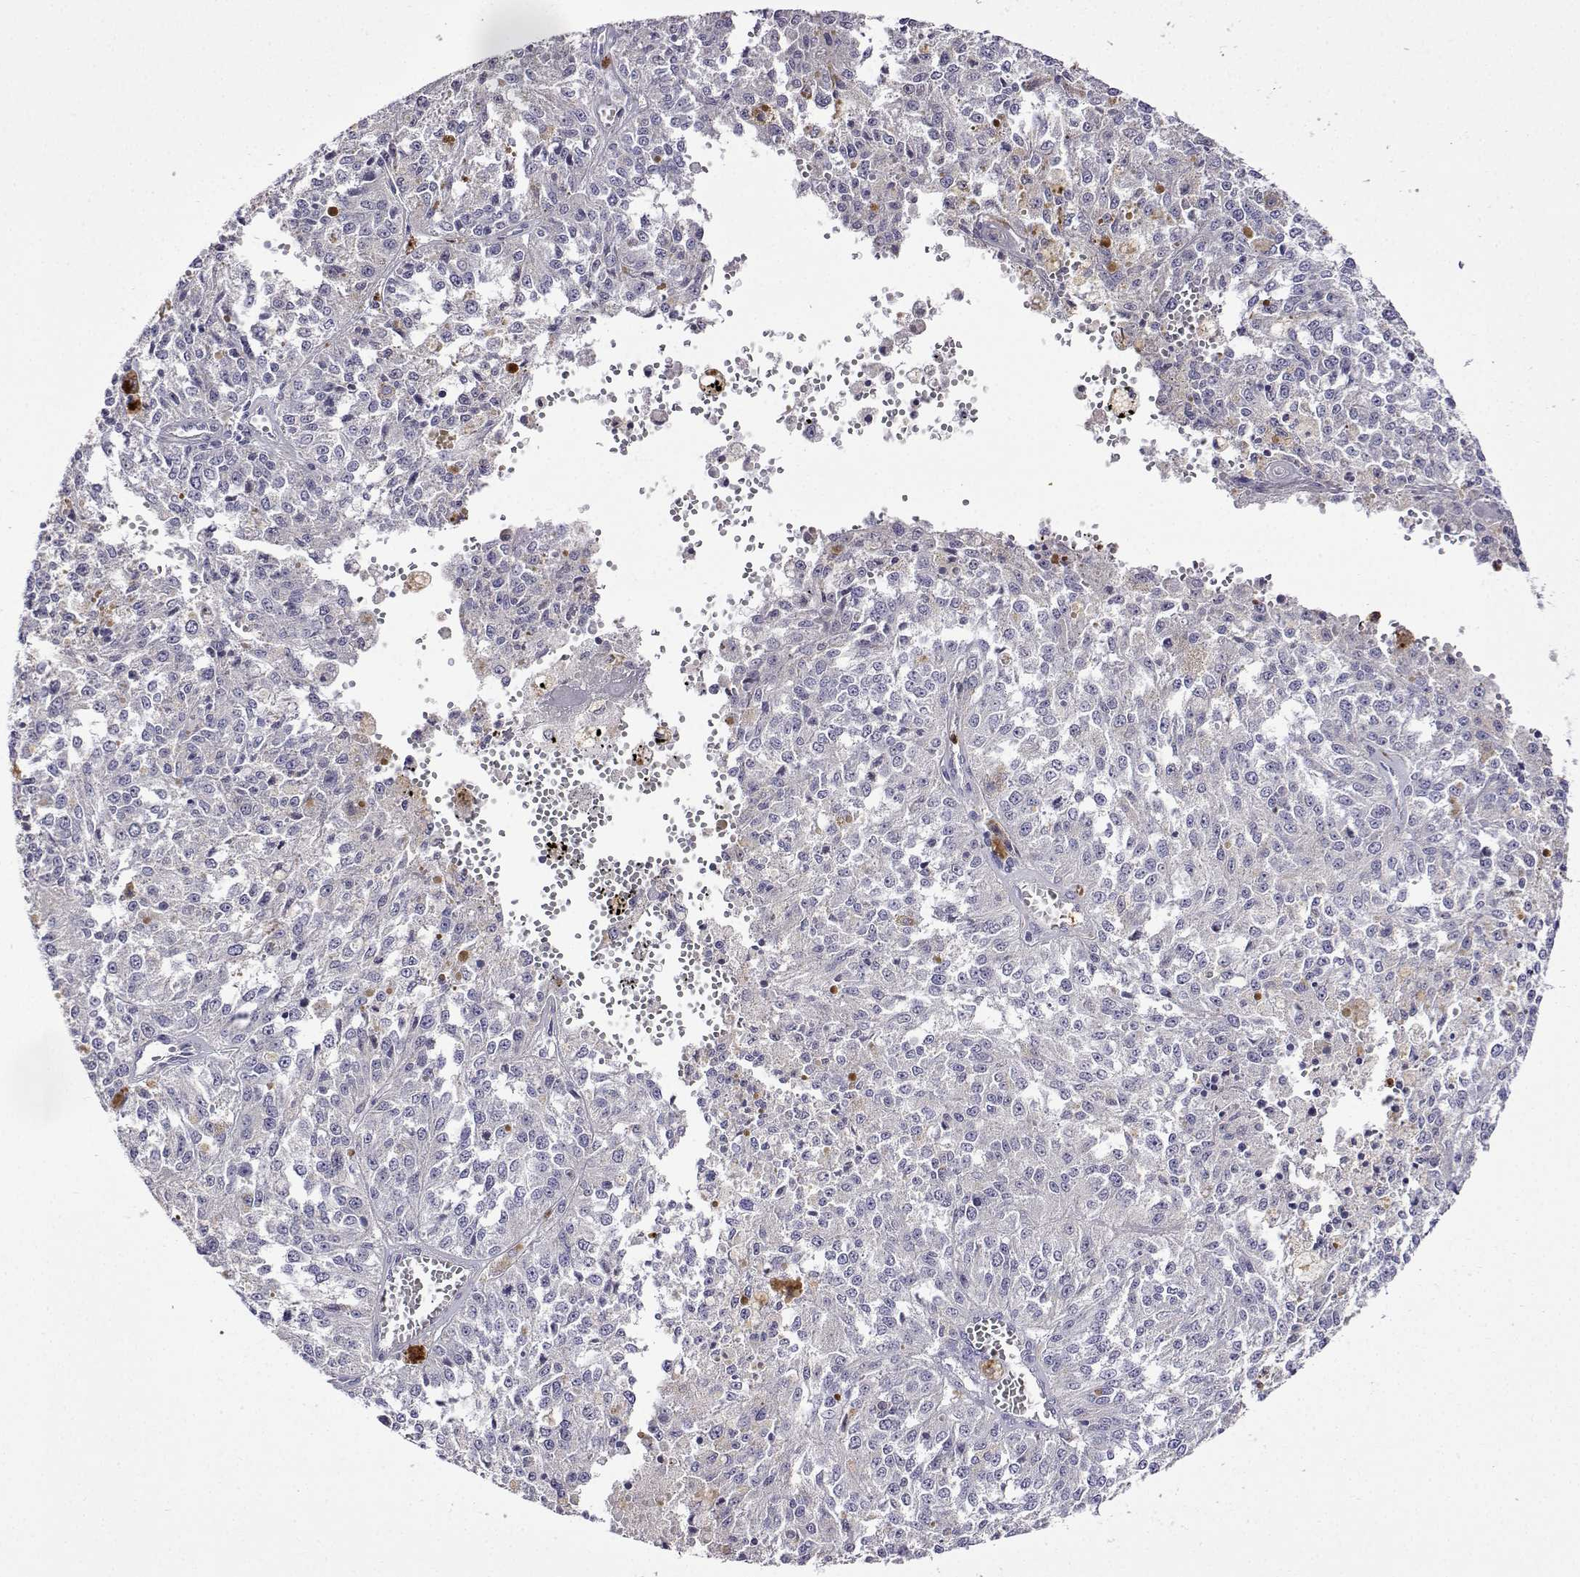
{"staining": {"intensity": "negative", "quantity": "none", "location": "none"}, "tissue": "melanoma", "cell_type": "Tumor cells", "image_type": "cancer", "snomed": [{"axis": "morphology", "description": "Malignant melanoma, Metastatic site"}, {"axis": "topography", "description": "Lymph node"}], "caption": "A photomicrograph of human melanoma is negative for staining in tumor cells.", "gene": "SULT2A1", "patient": {"sex": "female", "age": 64}}